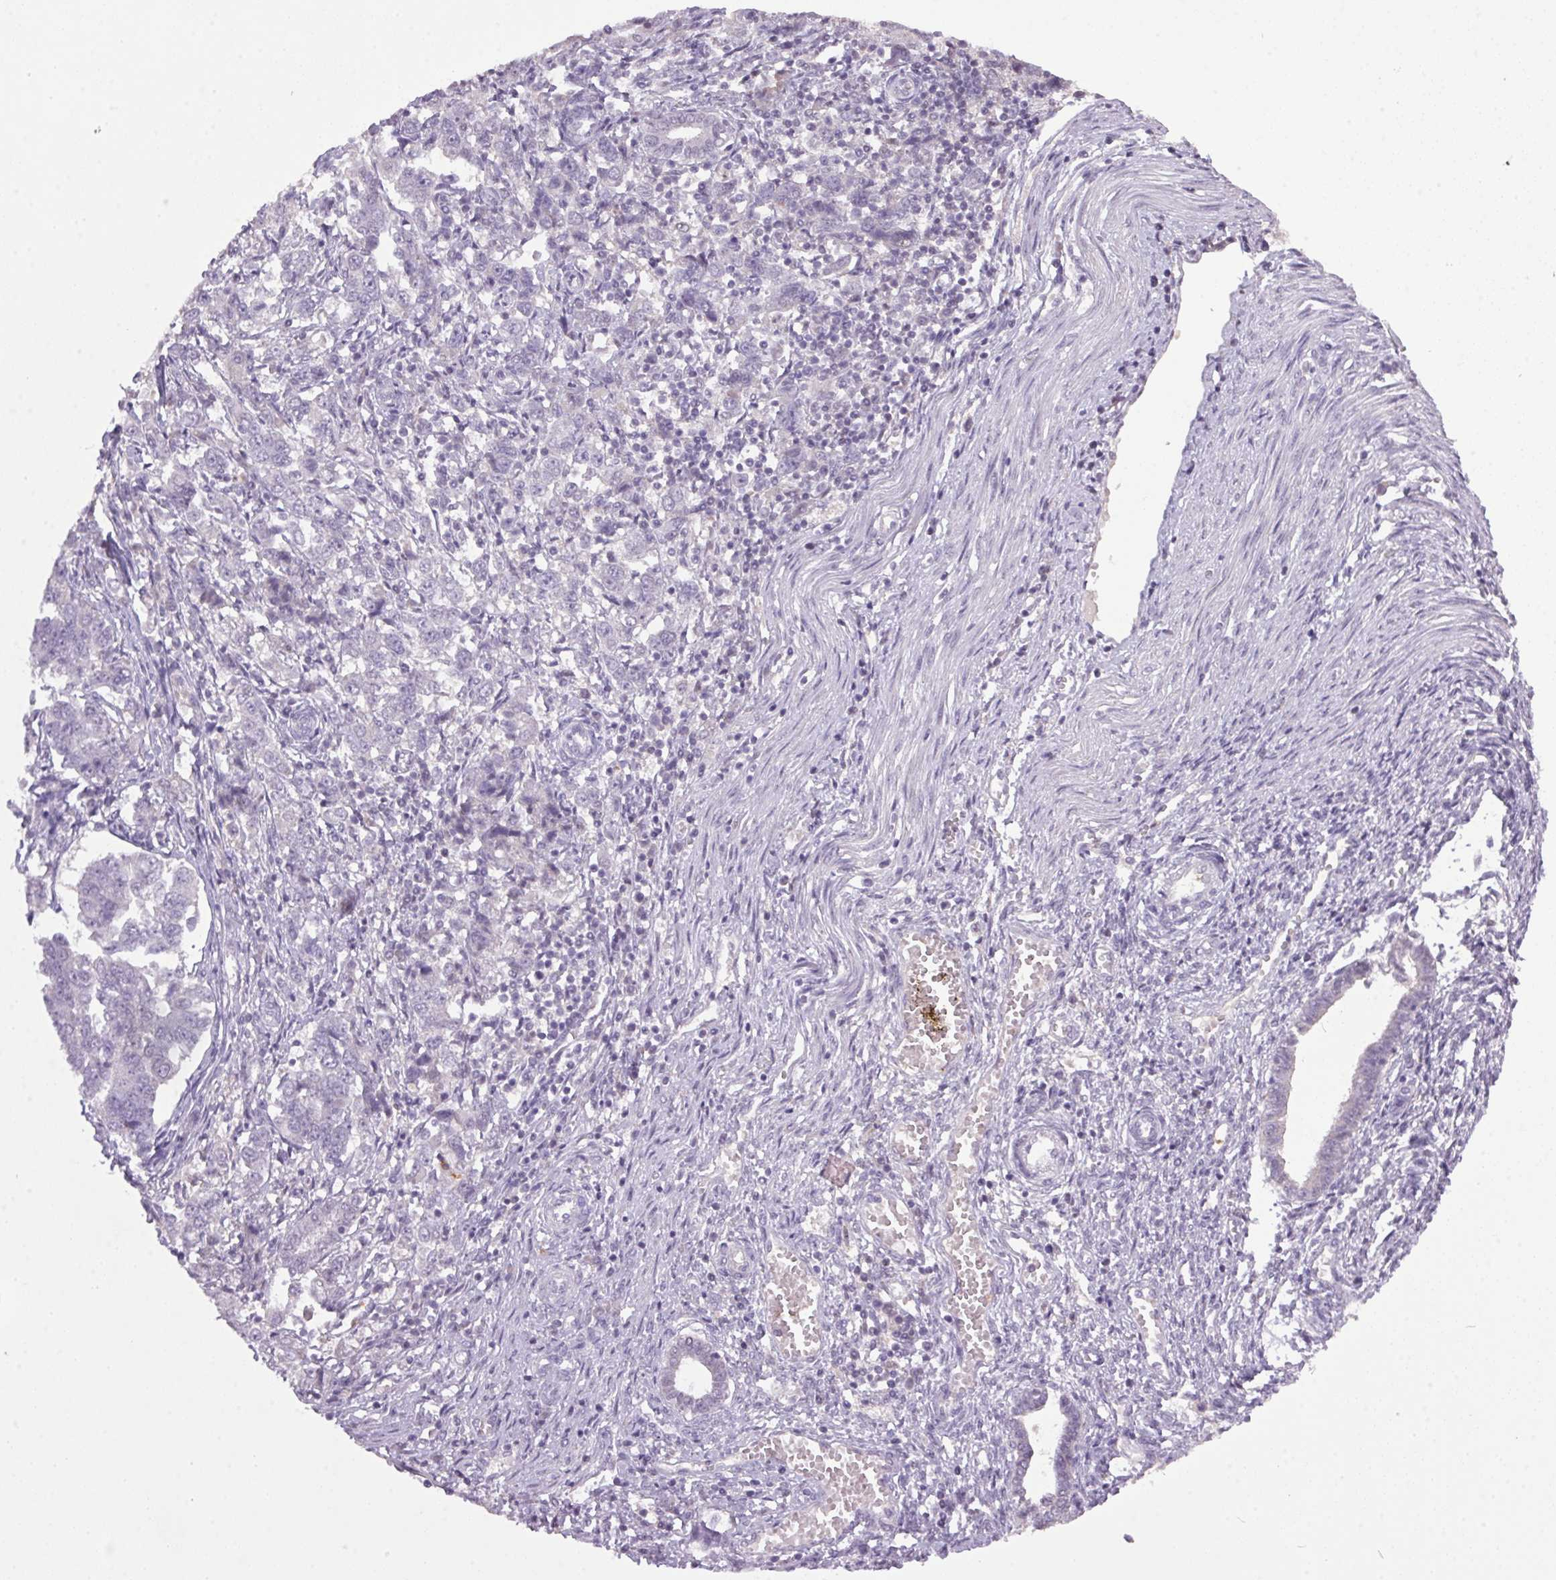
{"staining": {"intensity": "negative", "quantity": "none", "location": "none"}, "tissue": "endometrial cancer", "cell_type": "Tumor cells", "image_type": "cancer", "snomed": [{"axis": "morphology", "description": "Adenocarcinoma, NOS"}, {"axis": "topography", "description": "Endometrium"}], "caption": "Micrograph shows no protein staining in tumor cells of endometrial cancer tissue.", "gene": "TRDN", "patient": {"sex": "female", "age": 43}}